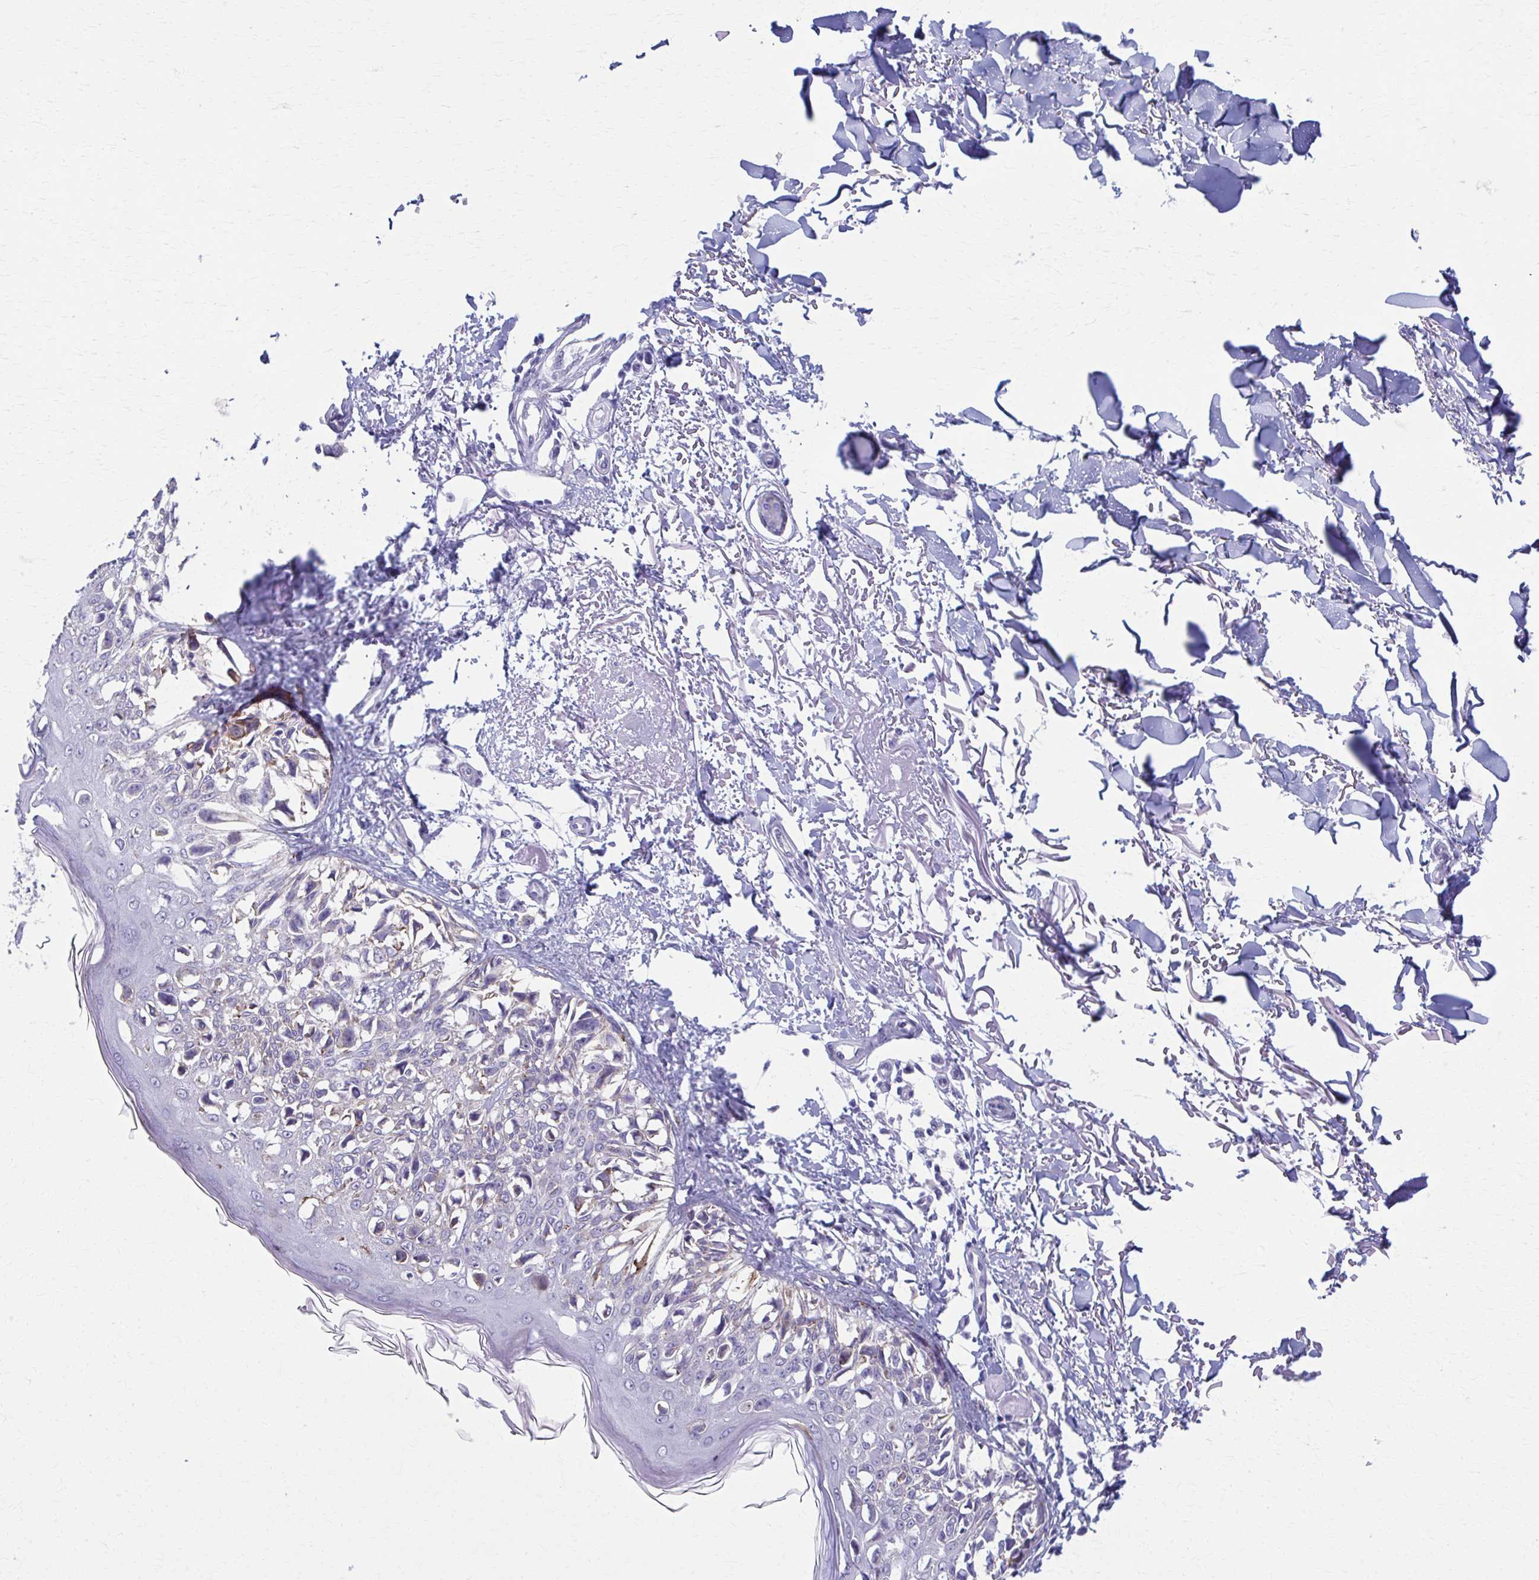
{"staining": {"intensity": "negative", "quantity": "none", "location": "none"}, "tissue": "melanoma", "cell_type": "Tumor cells", "image_type": "cancer", "snomed": [{"axis": "morphology", "description": "Malignant melanoma, NOS"}, {"axis": "topography", "description": "Skin"}], "caption": "An immunohistochemistry photomicrograph of malignant melanoma is shown. There is no staining in tumor cells of malignant melanoma. (Stains: DAB IHC with hematoxylin counter stain, Microscopy: brightfield microscopy at high magnification).", "gene": "SPATS2L", "patient": {"sex": "male", "age": 73}}